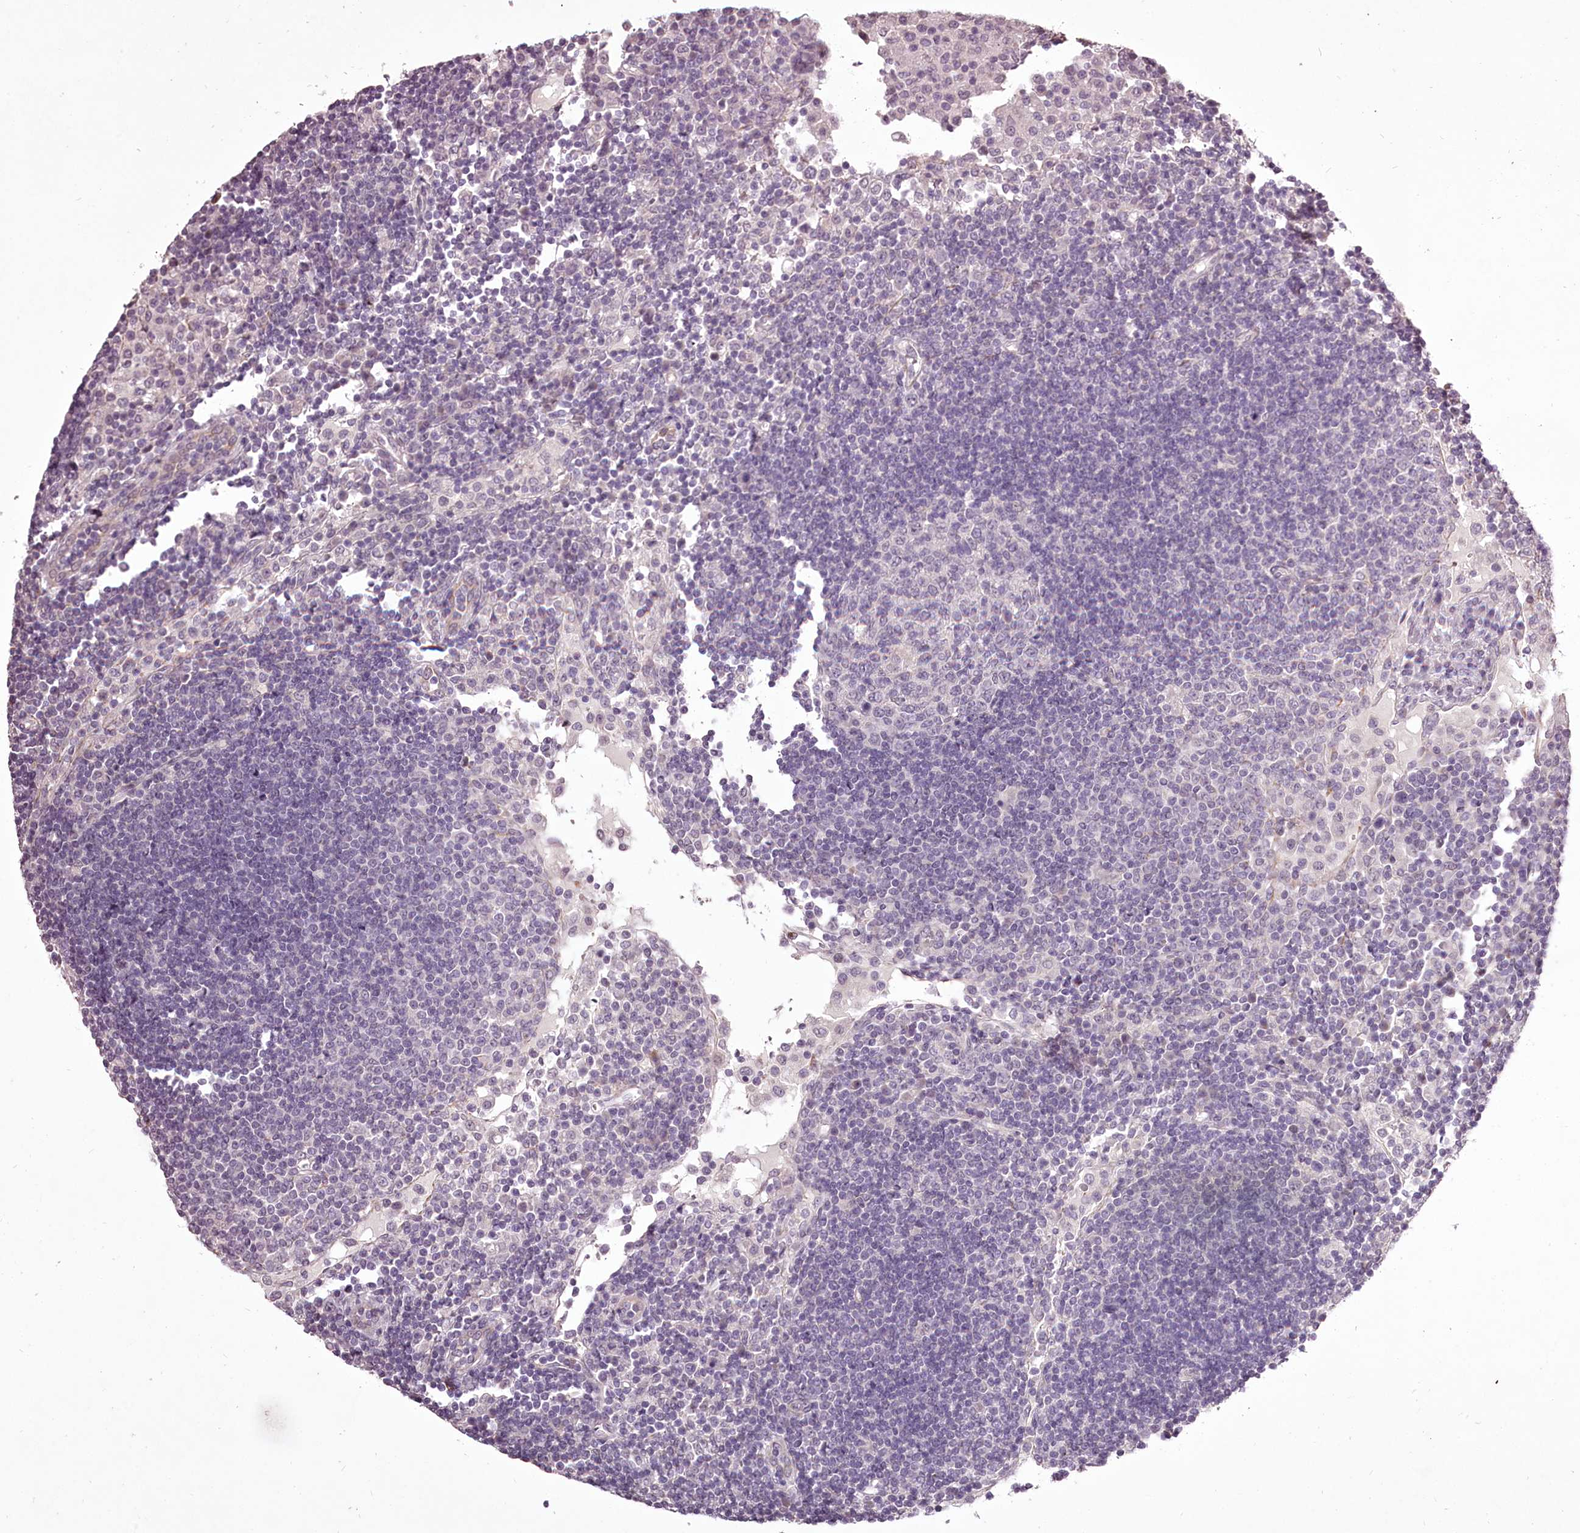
{"staining": {"intensity": "negative", "quantity": "none", "location": "none"}, "tissue": "lymph node", "cell_type": "Germinal center cells", "image_type": "normal", "snomed": [{"axis": "morphology", "description": "Normal tissue, NOS"}, {"axis": "topography", "description": "Lymph node"}], "caption": "The immunohistochemistry (IHC) photomicrograph has no significant positivity in germinal center cells of lymph node. The staining was performed using DAB to visualize the protein expression in brown, while the nuclei were stained in blue with hematoxylin (Magnification: 20x).", "gene": "C1orf56", "patient": {"sex": "female", "age": 53}}